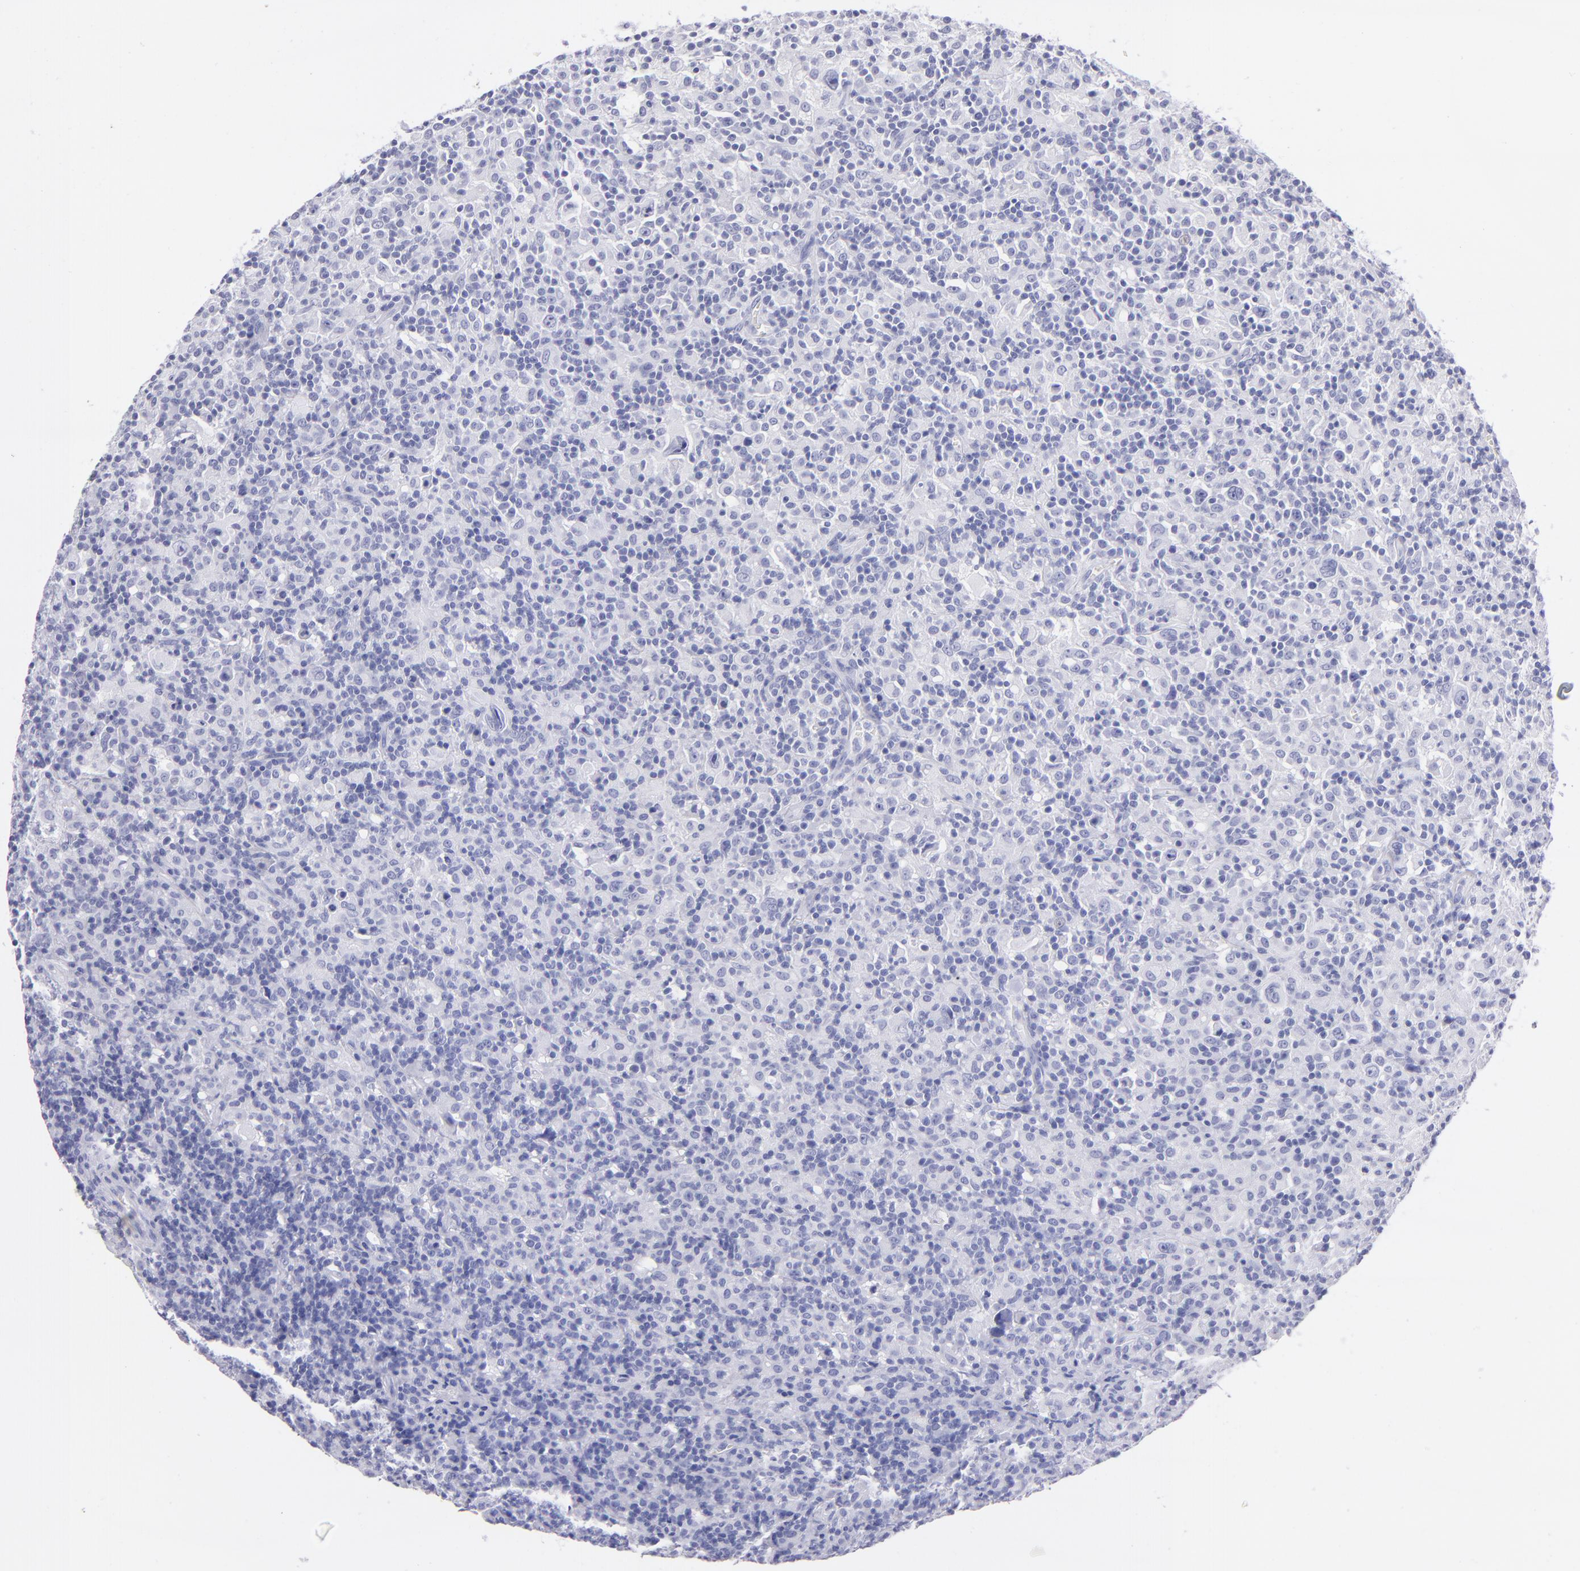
{"staining": {"intensity": "negative", "quantity": "none", "location": "none"}, "tissue": "lymphoma", "cell_type": "Tumor cells", "image_type": "cancer", "snomed": [{"axis": "morphology", "description": "Hodgkin's disease, NOS"}, {"axis": "topography", "description": "Lymph node"}], "caption": "Micrograph shows no significant protein positivity in tumor cells of lymphoma.", "gene": "PRPH", "patient": {"sex": "male", "age": 46}}